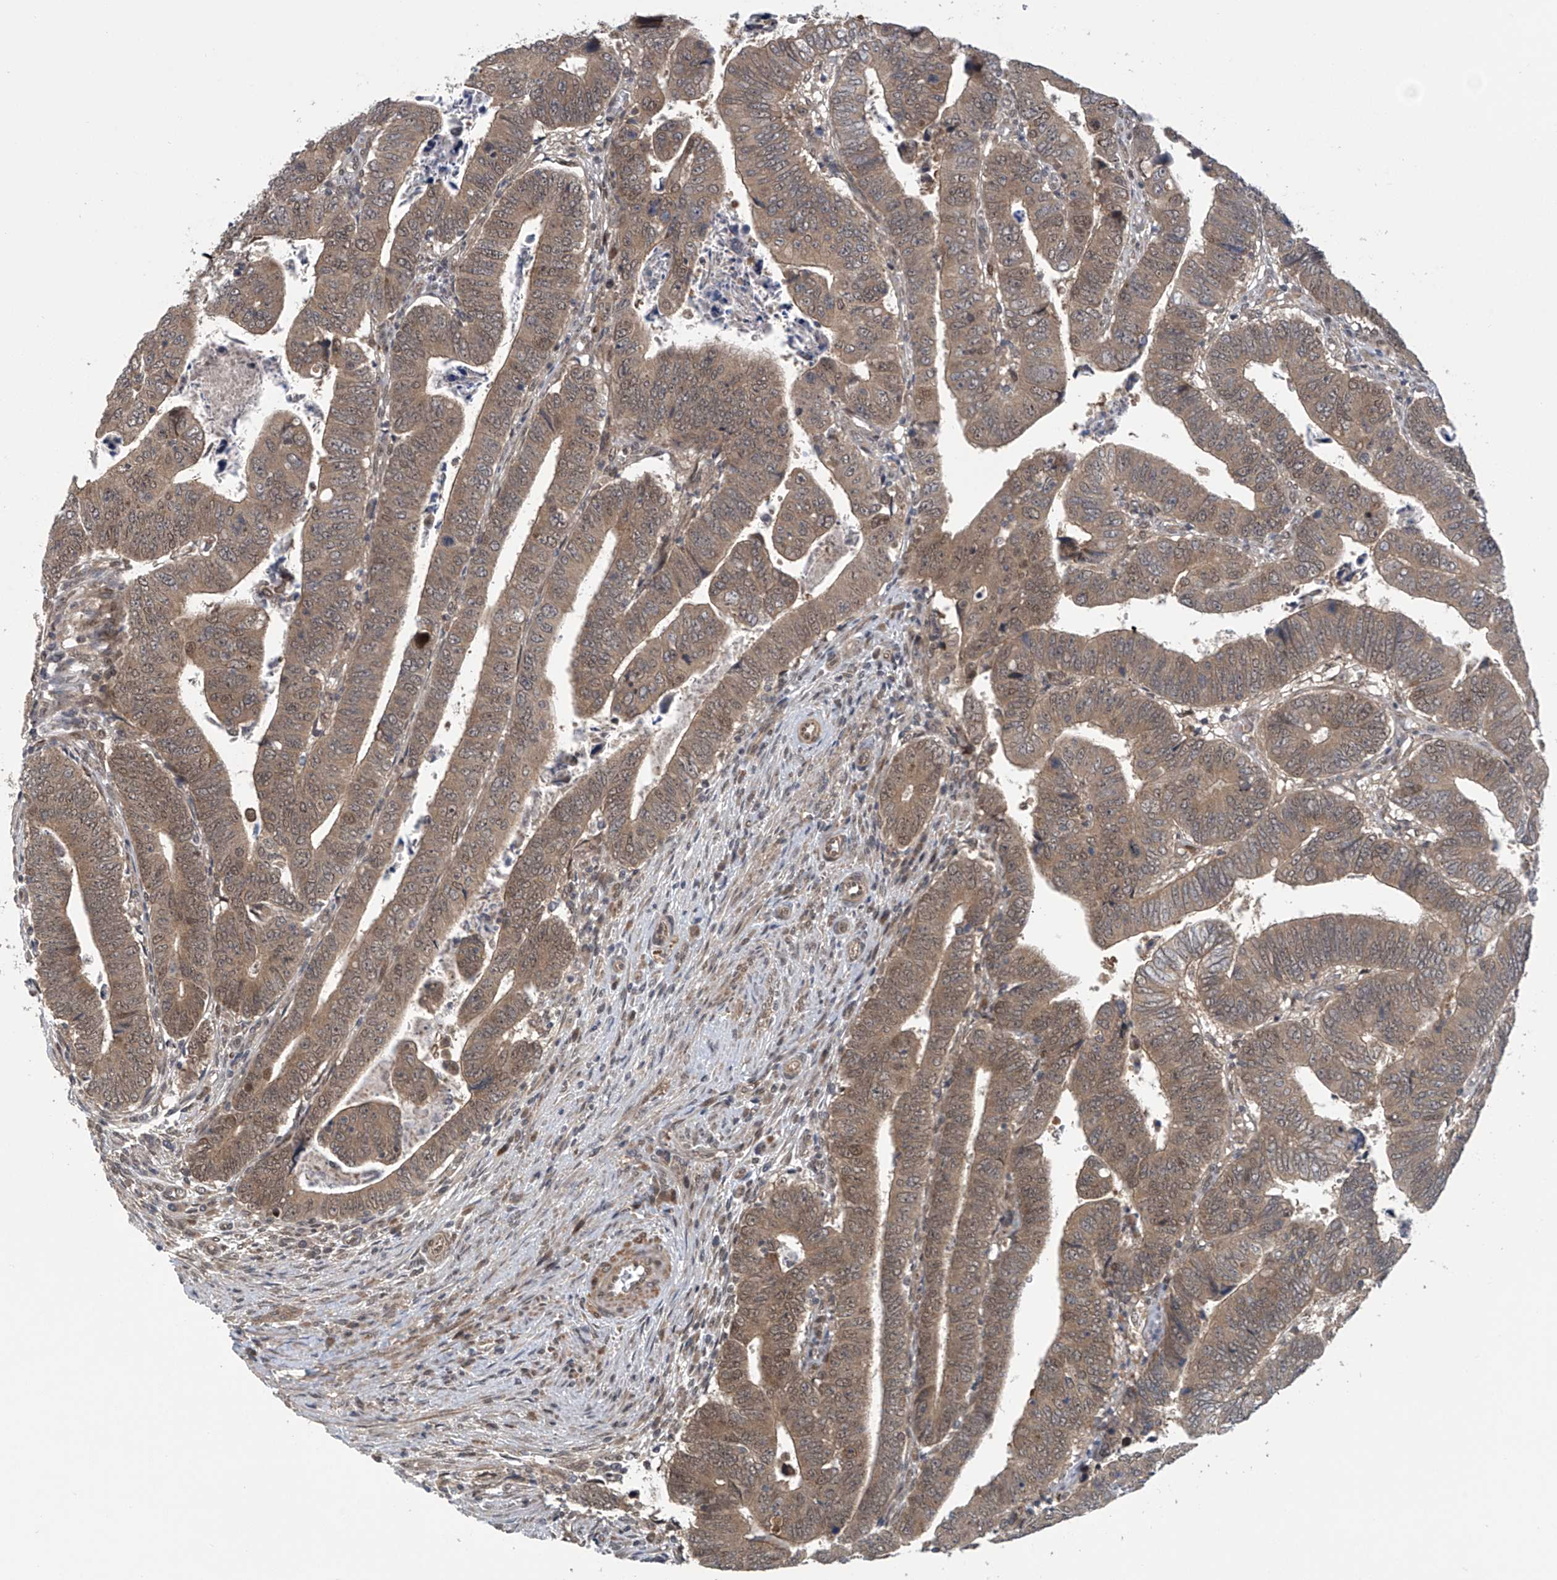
{"staining": {"intensity": "moderate", "quantity": ">75%", "location": "cytoplasmic/membranous,nuclear"}, "tissue": "colorectal cancer", "cell_type": "Tumor cells", "image_type": "cancer", "snomed": [{"axis": "morphology", "description": "Normal tissue, NOS"}, {"axis": "morphology", "description": "Adenocarcinoma, NOS"}, {"axis": "topography", "description": "Rectum"}], "caption": "About >75% of tumor cells in human colorectal adenocarcinoma demonstrate moderate cytoplasmic/membranous and nuclear protein staining as visualized by brown immunohistochemical staining.", "gene": "ABHD13", "patient": {"sex": "female", "age": 65}}